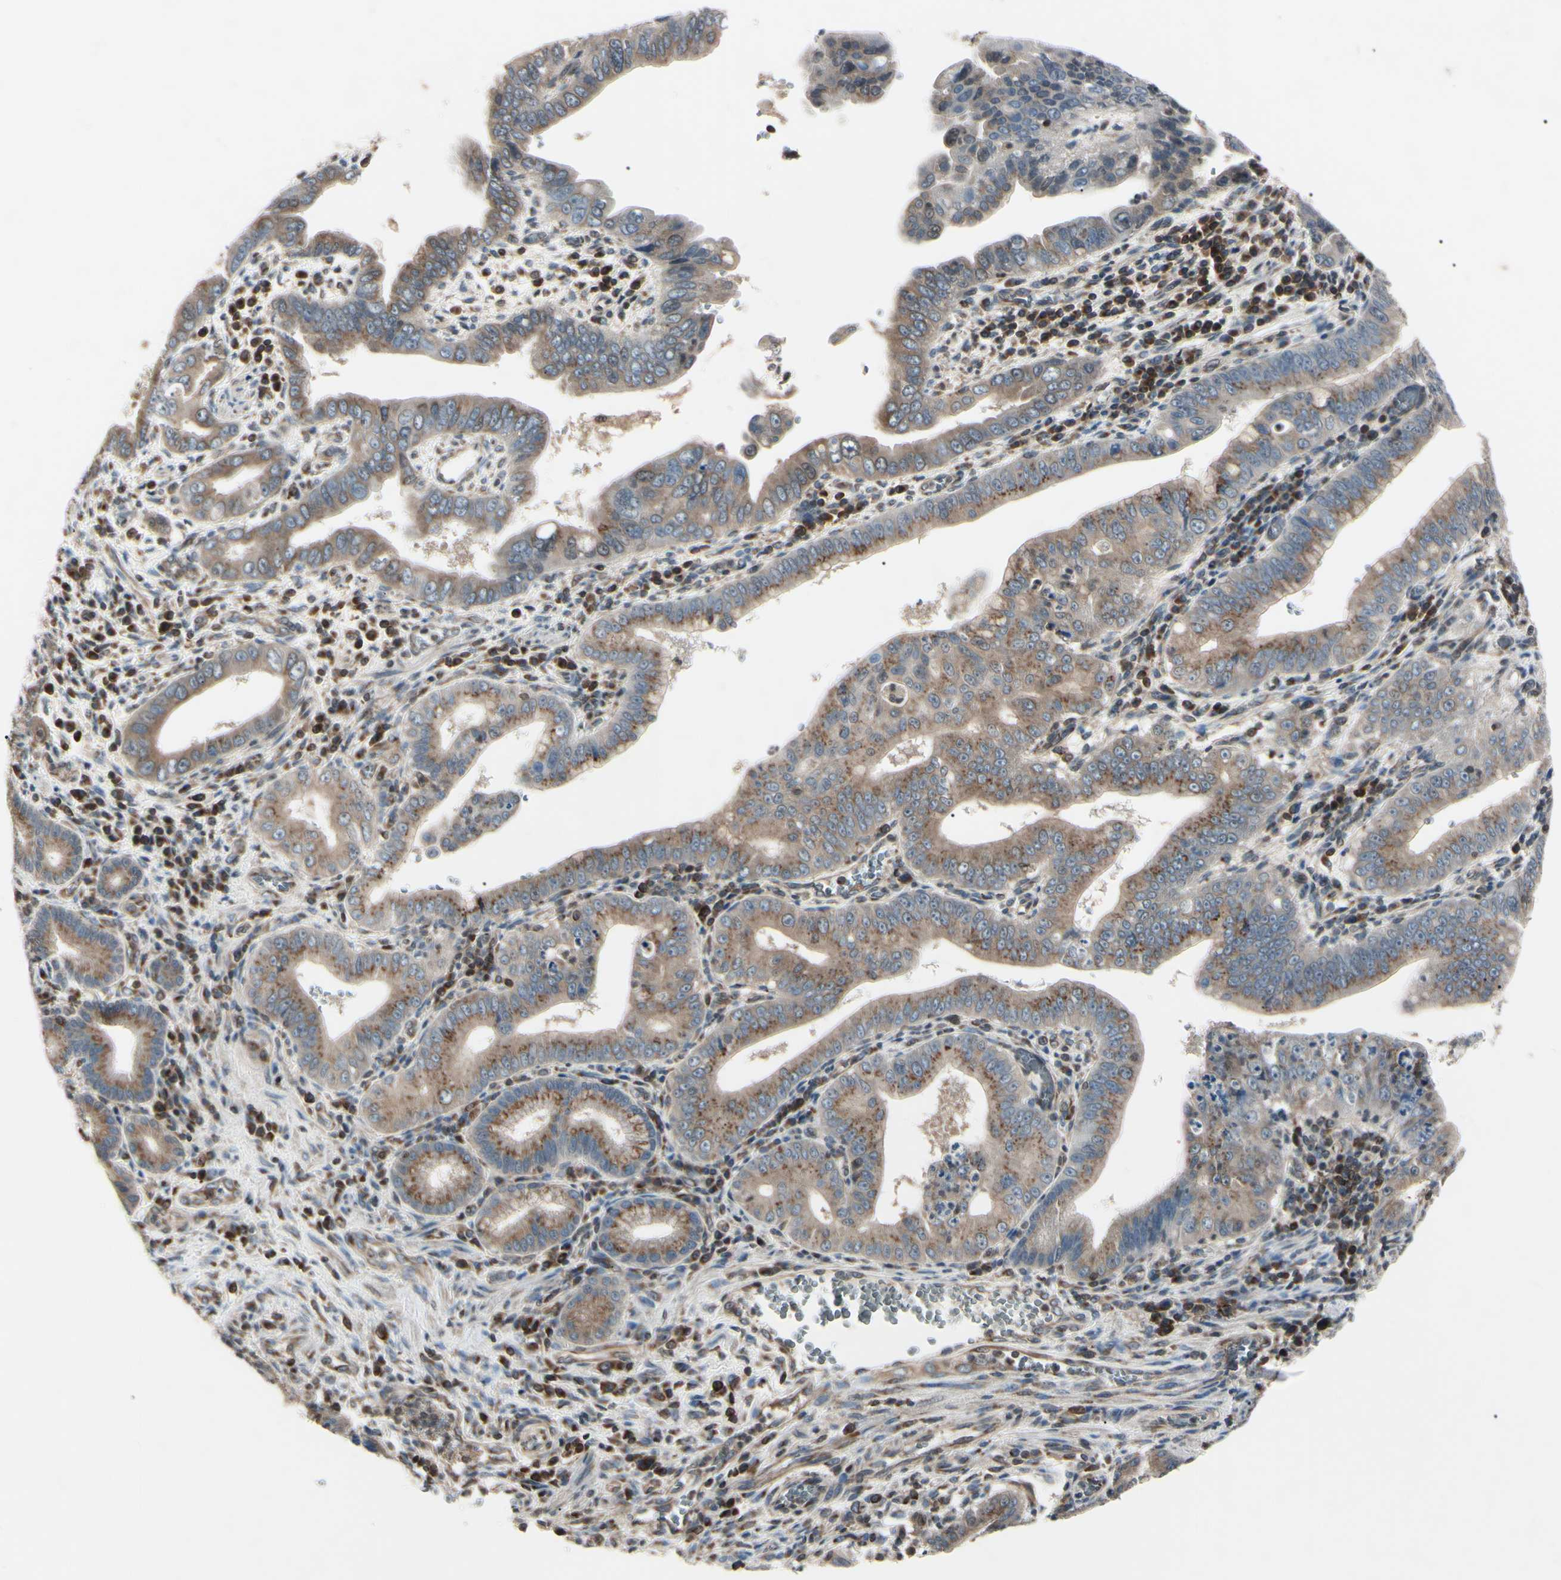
{"staining": {"intensity": "moderate", "quantity": ">75%", "location": "cytoplasmic/membranous"}, "tissue": "pancreatic cancer", "cell_type": "Tumor cells", "image_type": "cancer", "snomed": [{"axis": "morphology", "description": "Normal tissue, NOS"}, {"axis": "topography", "description": "Lymph node"}], "caption": "The photomicrograph displays immunohistochemical staining of pancreatic cancer. There is moderate cytoplasmic/membranous positivity is appreciated in approximately >75% of tumor cells.", "gene": "MAPRE1", "patient": {"sex": "male", "age": 50}}